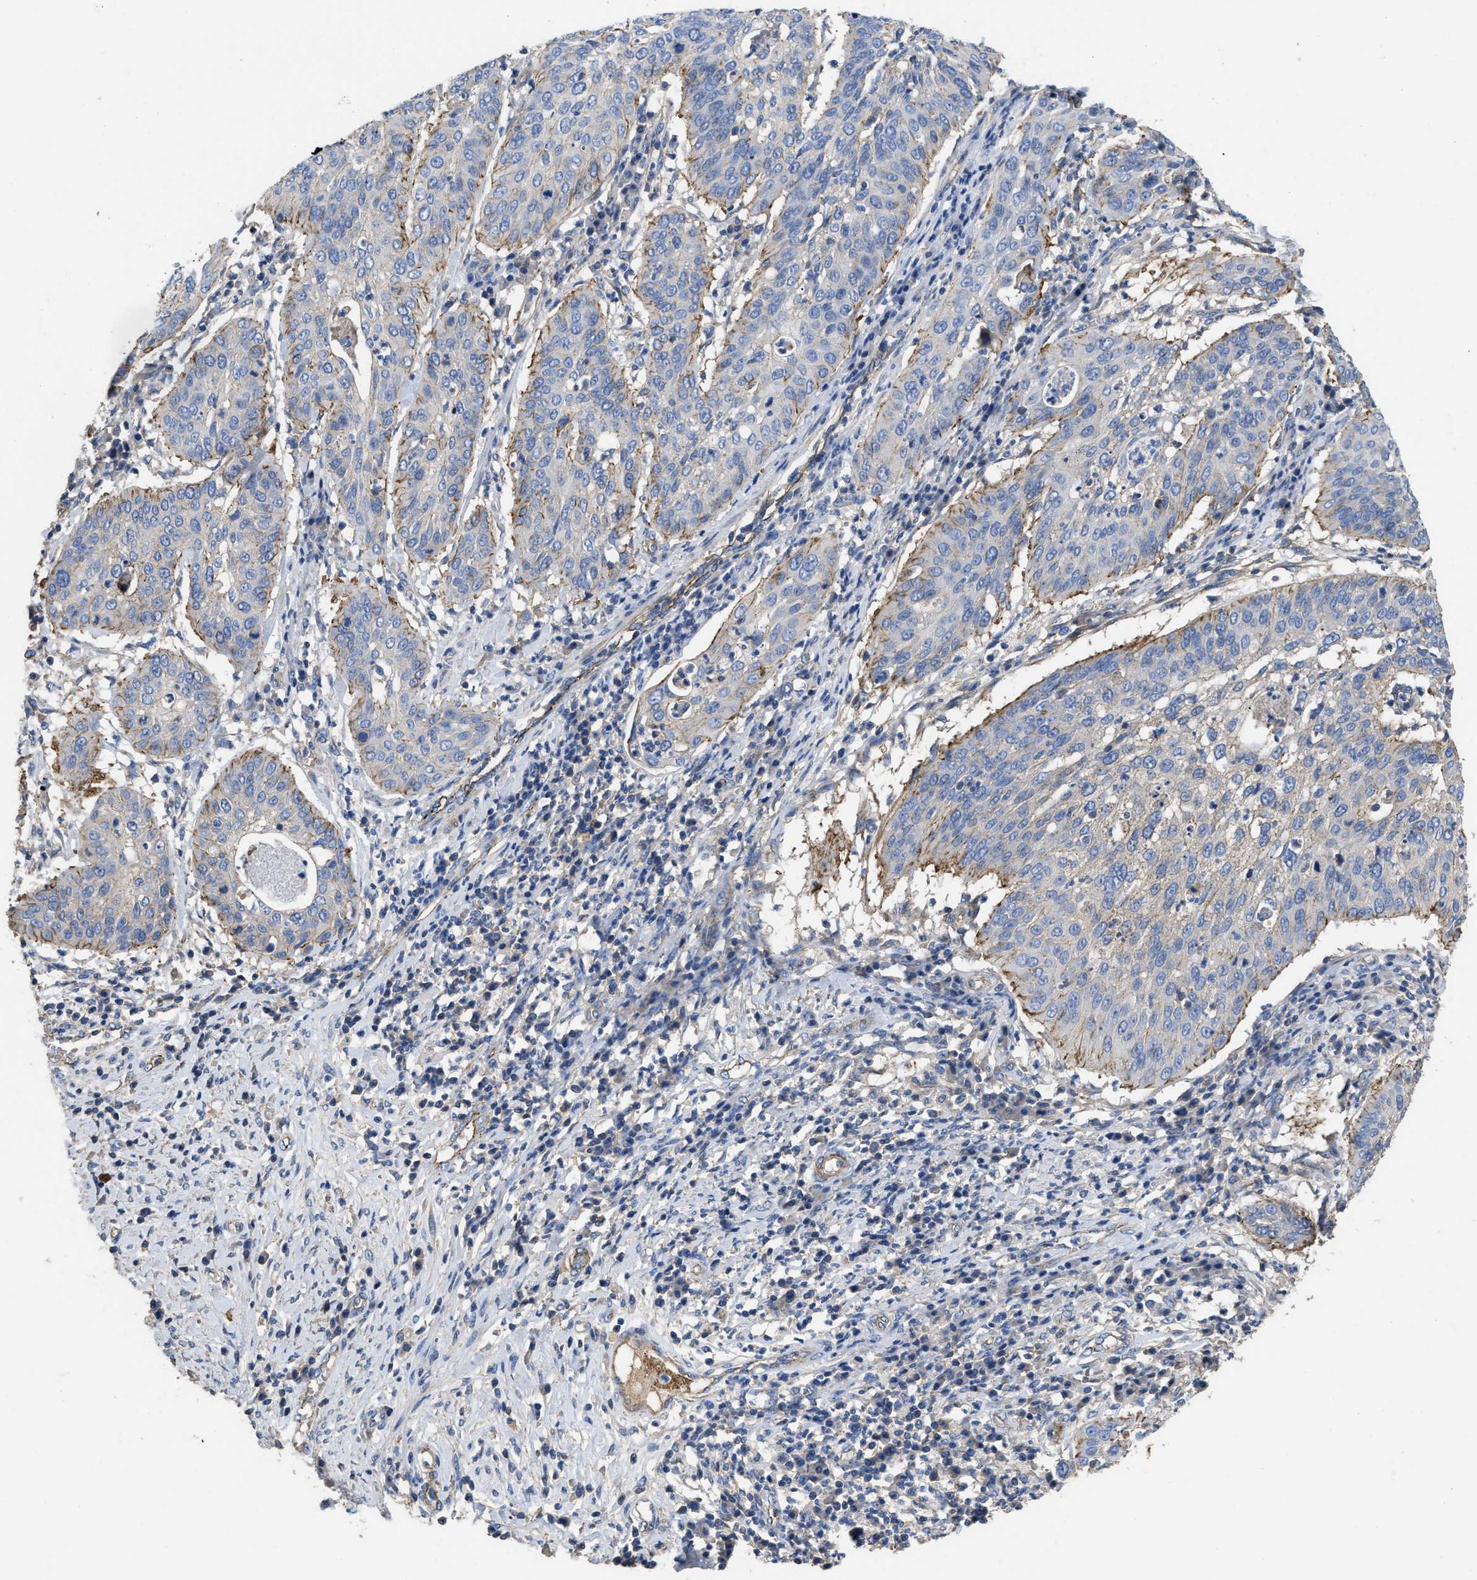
{"staining": {"intensity": "negative", "quantity": "none", "location": "none"}, "tissue": "cervical cancer", "cell_type": "Tumor cells", "image_type": "cancer", "snomed": [{"axis": "morphology", "description": "Normal tissue, NOS"}, {"axis": "morphology", "description": "Squamous cell carcinoma, NOS"}, {"axis": "topography", "description": "Cervix"}], "caption": "An immunohistochemistry (IHC) image of squamous cell carcinoma (cervical) is shown. There is no staining in tumor cells of squamous cell carcinoma (cervical).", "gene": "USP4", "patient": {"sex": "female", "age": 39}}